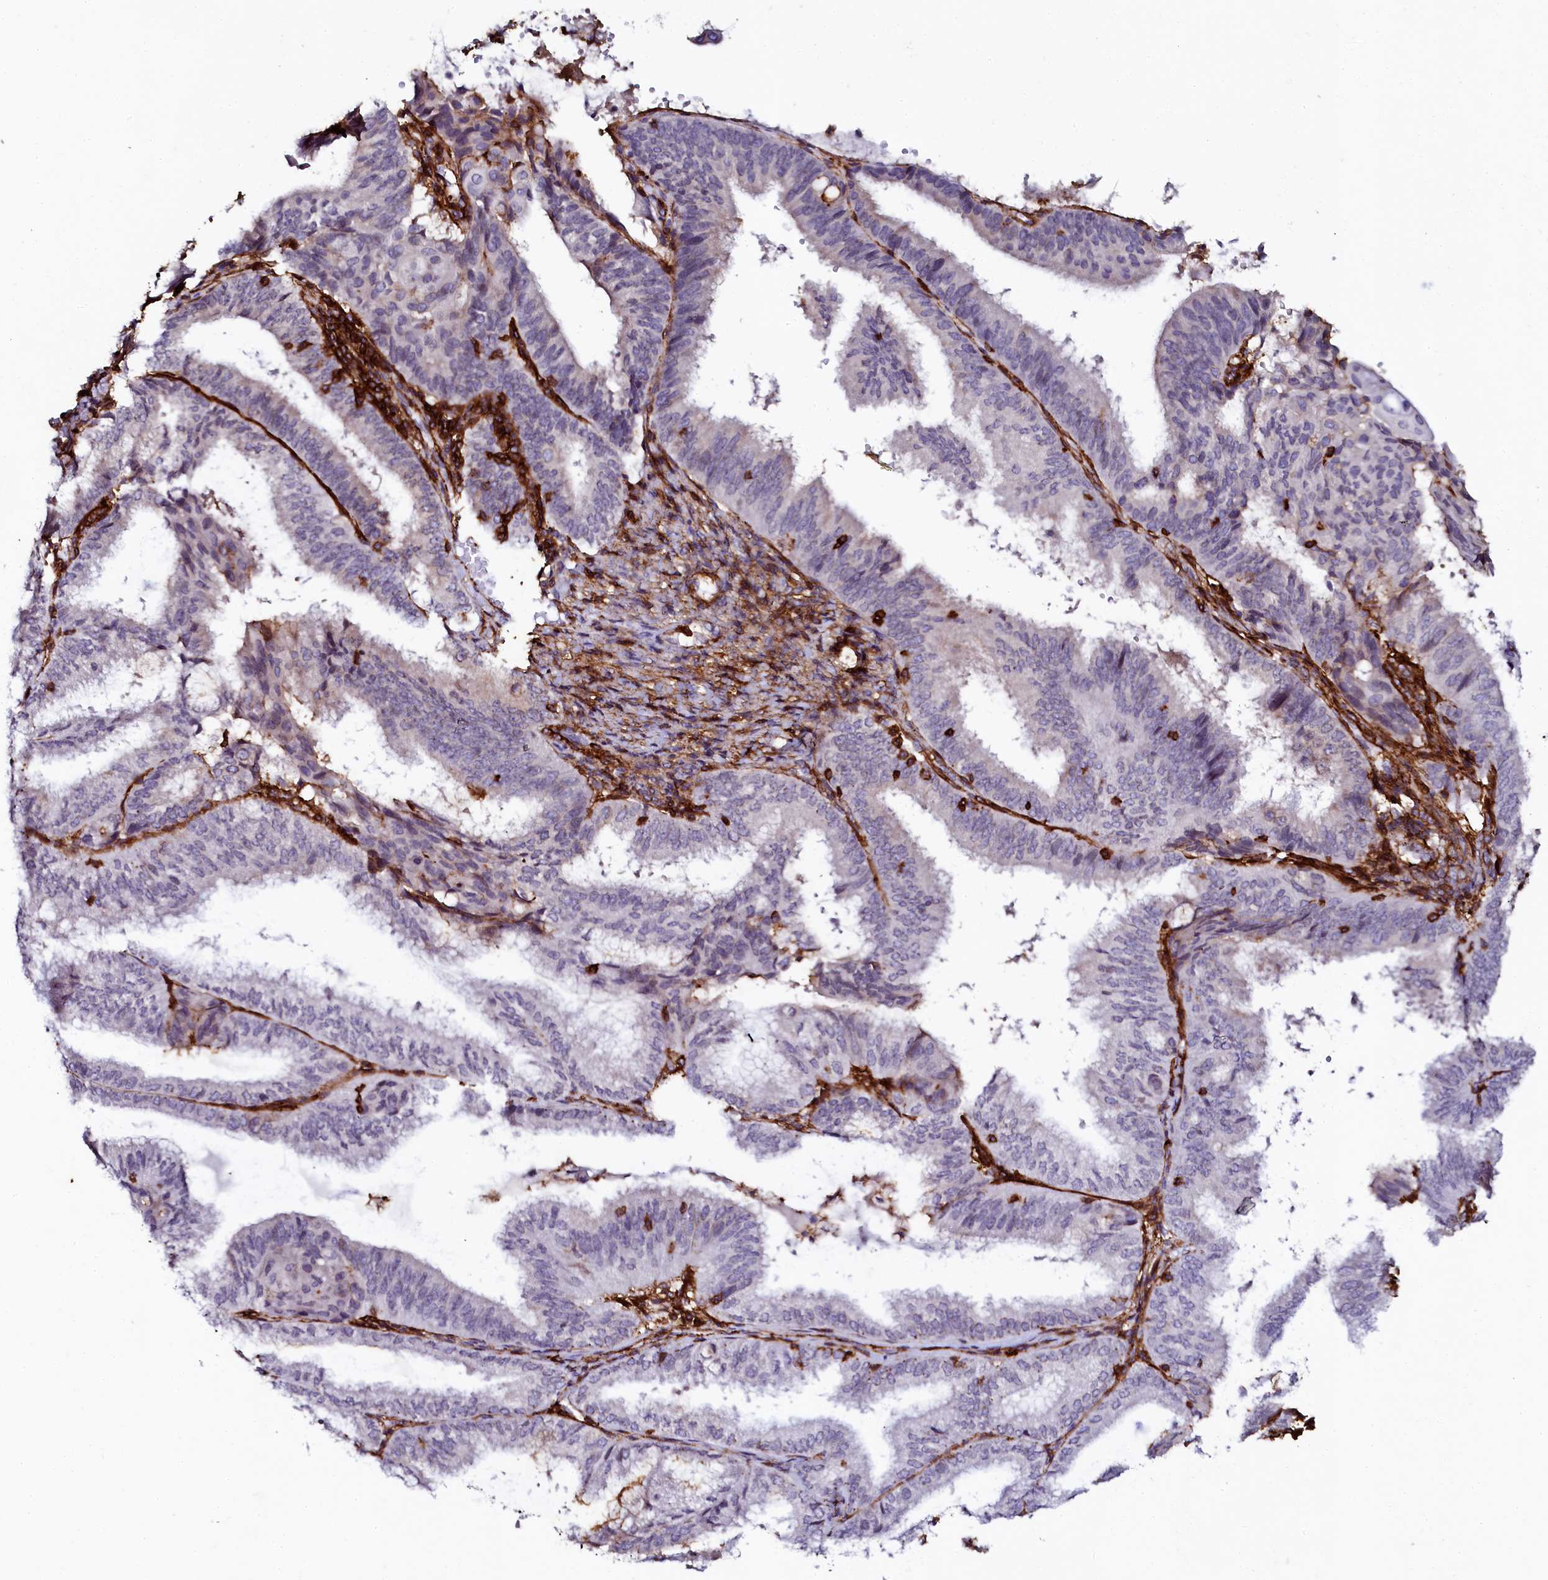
{"staining": {"intensity": "negative", "quantity": "none", "location": "none"}, "tissue": "endometrial cancer", "cell_type": "Tumor cells", "image_type": "cancer", "snomed": [{"axis": "morphology", "description": "Adenocarcinoma, NOS"}, {"axis": "topography", "description": "Endometrium"}], "caption": "An immunohistochemistry image of endometrial cancer is shown. There is no staining in tumor cells of endometrial cancer. (DAB (3,3'-diaminobenzidine) IHC with hematoxylin counter stain).", "gene": "AAAS", "patient": {"sex": "female", "age": 49}}